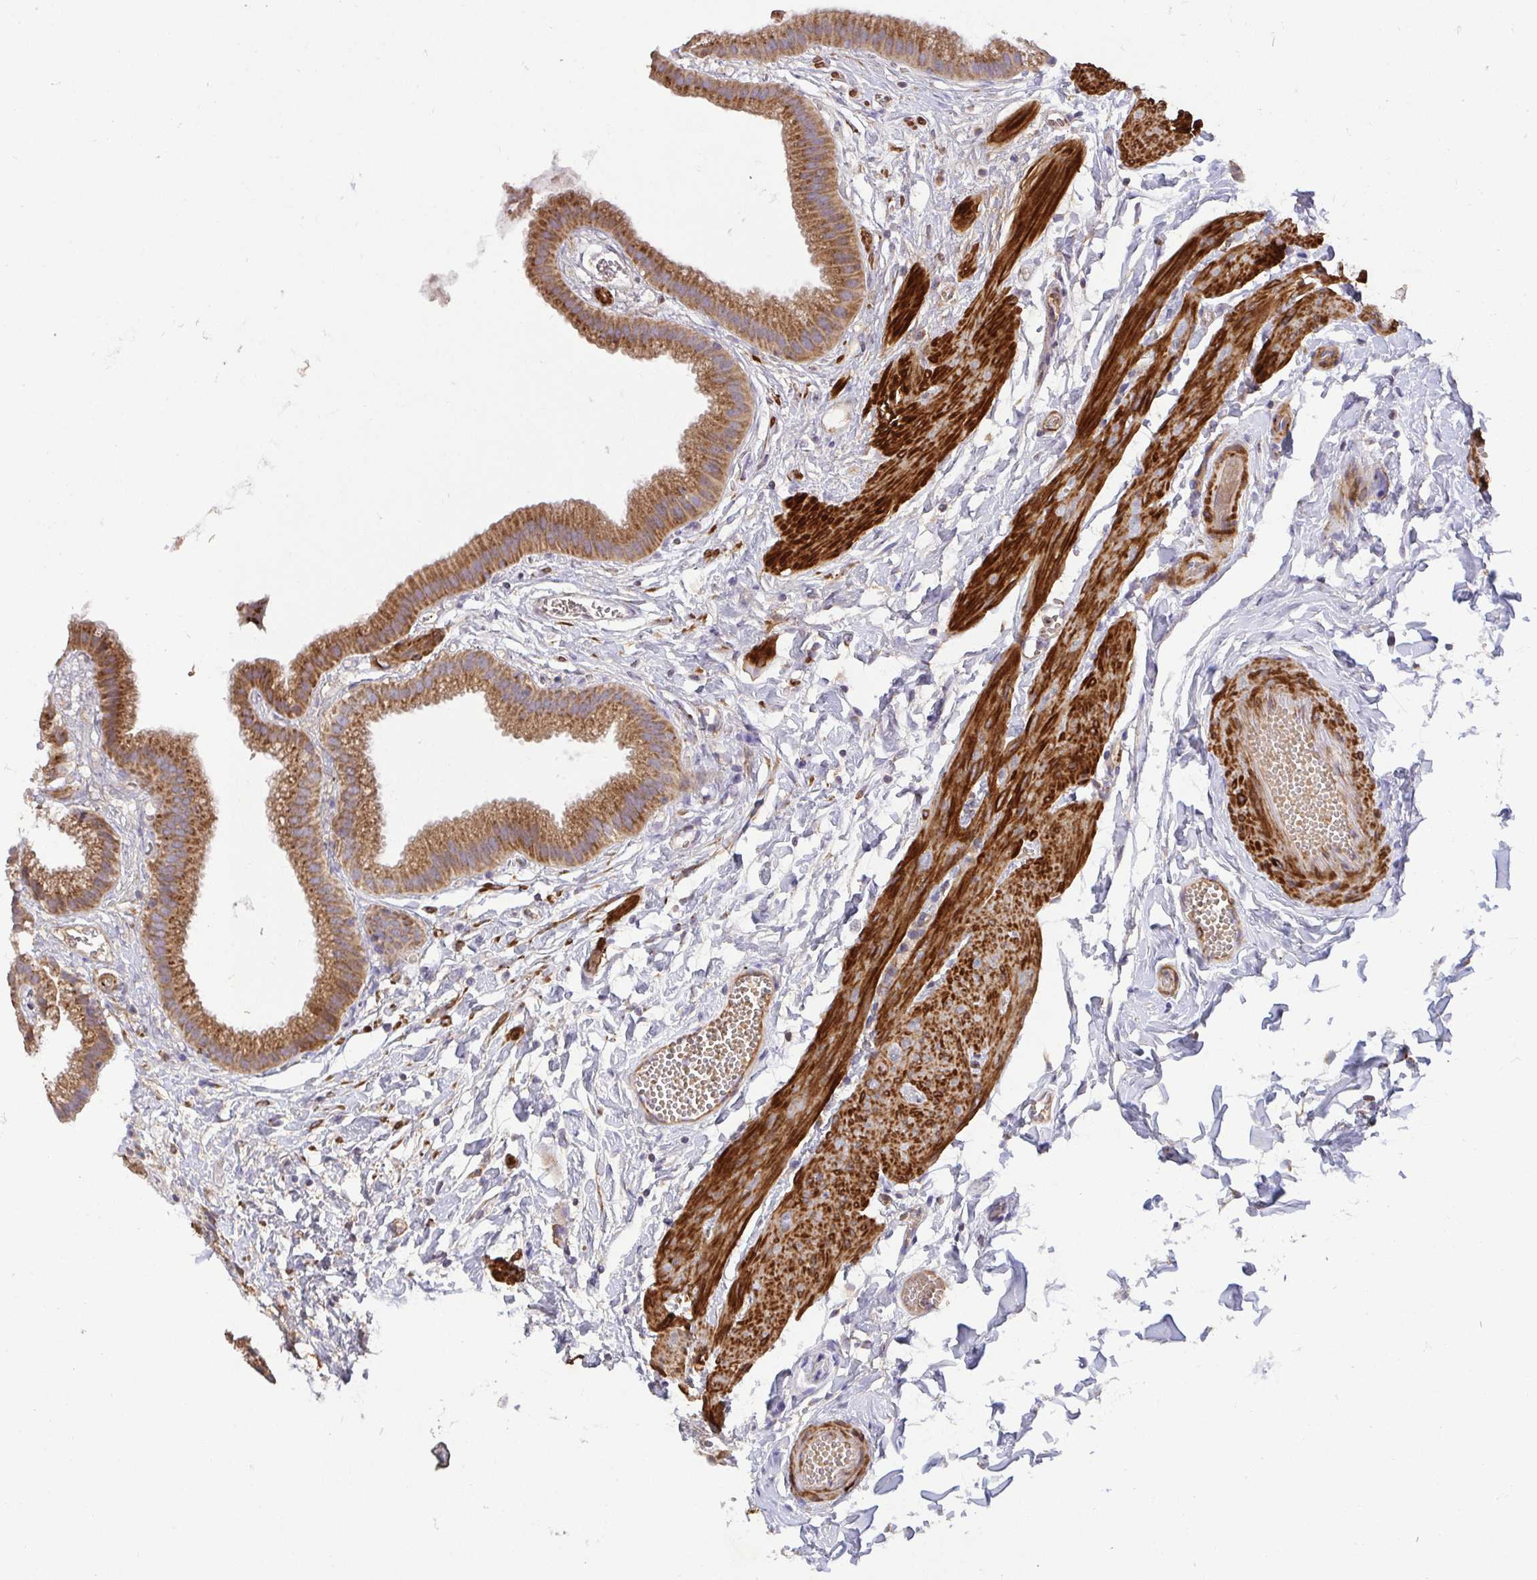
{"staining": {"intensity": "strong", "quantity": ">75%", "location": "cytoplasmic/membranous"}, "tissue": "gallbladder", "cell_type": "Glandular cells", "image_type": "normal", "snomed": [{"axis": "morphology", "description": "Normal tissue, NOS"}, {"axis": "topography", "description": "Gallbladder"}], "caption": "Protein staining reveals strong cytoplasmic/membranous expression in about >75% of glandular cells in benign gallbladder.", "gene": "TM9SF4", "patient": {"sex": "female", "age": 63}}